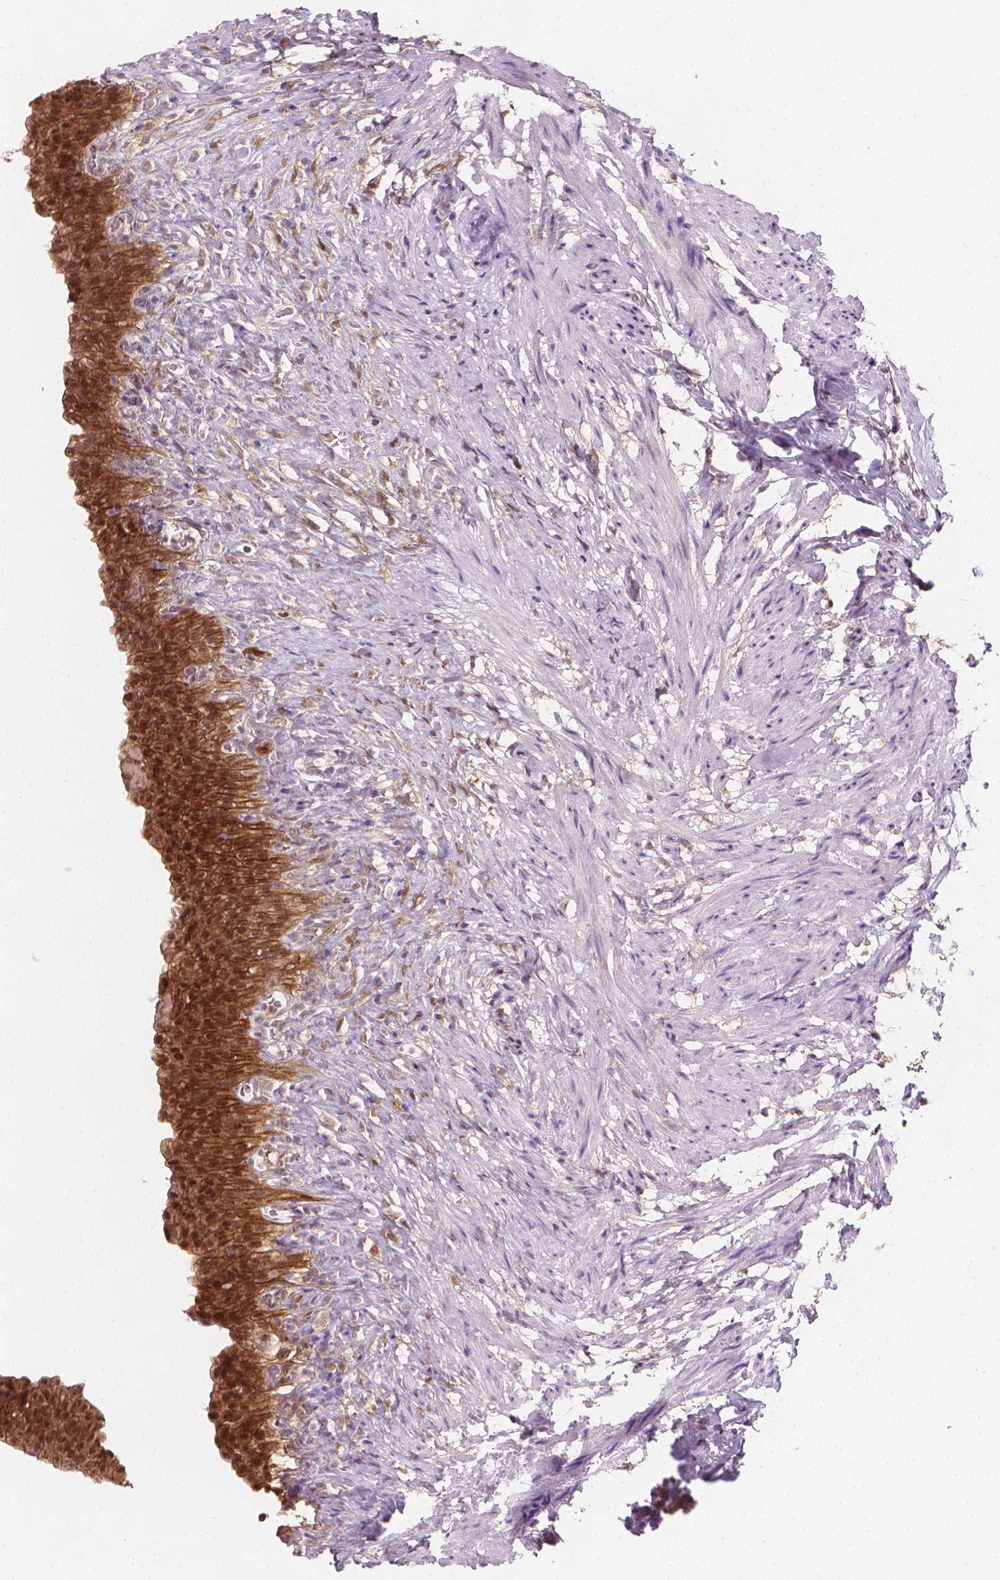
{"staining": {"intensity": "strong", "quantity": ">75%", "location": "cytoplasmic/membranous,nuclear"}, "tissue": "urinary bladder", "cell_type": "Urothelial cells", "image_type": "normal", "snomed": [{"axis": "morphology", "description": "Normal tissue, NOS"}, {"axis": "topography", "description": "Urinary bladder"}, {"axis": "topography", "description": "Prostate"}], "caption": "Immunohistochemistry (DAB (3,3'-diaminobenzidine)) staining of unremarkable human urinary bladder displays strong cytoplasmic/membranous,nuclear protein positivity in approximately >75% of urothelial cells.", "gene": "TNFAIP2", "patient": {"sex": "male", "age": 76}}